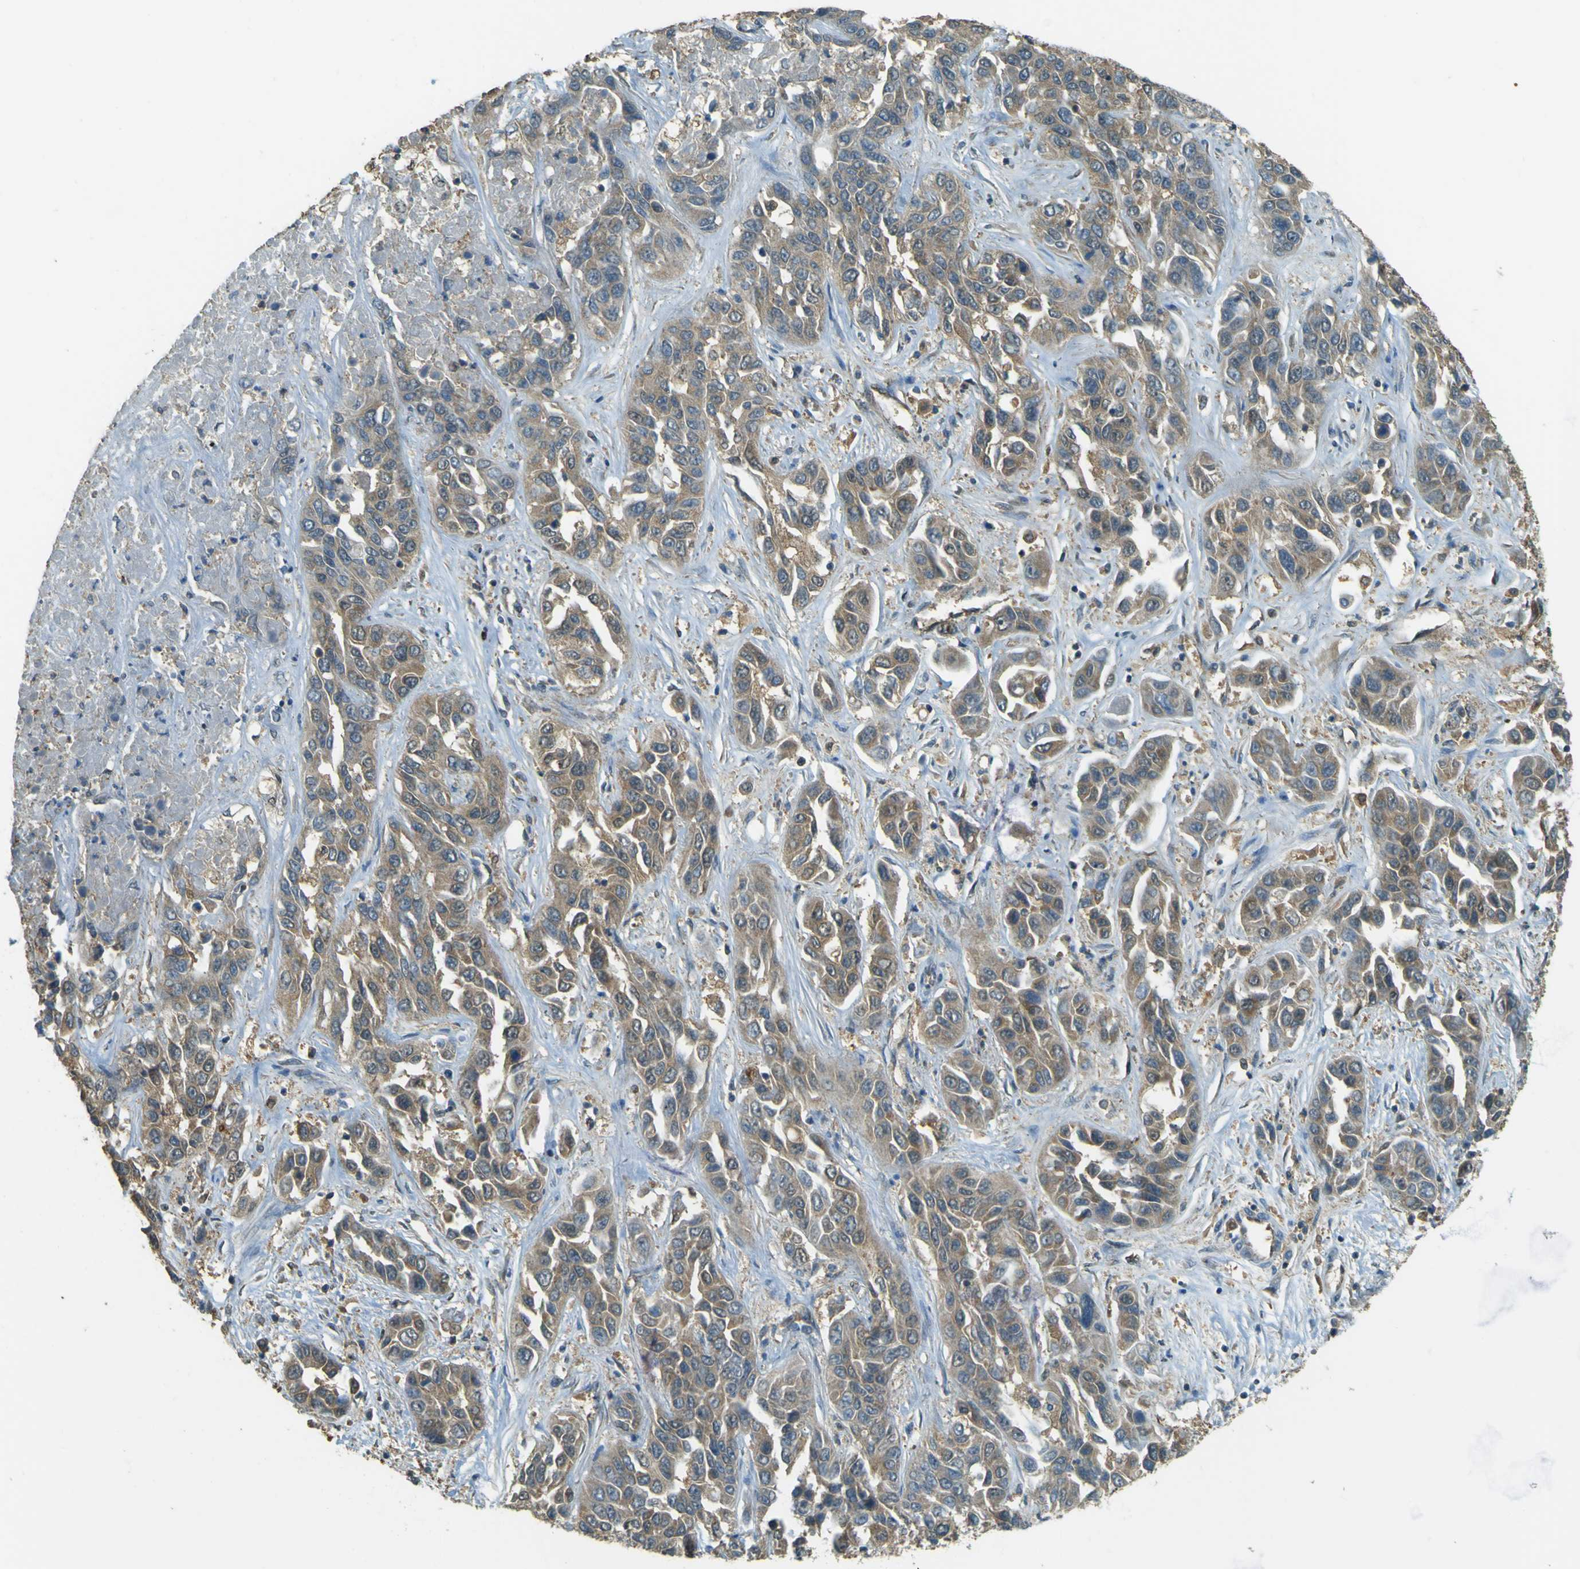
{"staining": {"intensity": "weak", "quantity": ">75%", "location": "cytoplasmic/membranous"}, "tissue": "liver cancer", "cell_type": "Tumor cells", "image_type": "cancer", "snomed": [{"axis": "morphology", "description": "Cholangiocarcinoma"}, {"axis": "topography", "description": "Liver"}], "caption": "A brown stain shows weak cytoplasmic/membranous staining of a protein in cholangiocarcinoma (liver) tumor cells.", "gene": "GOLGA1", "patient": {"sex": "female", "age": 52}}